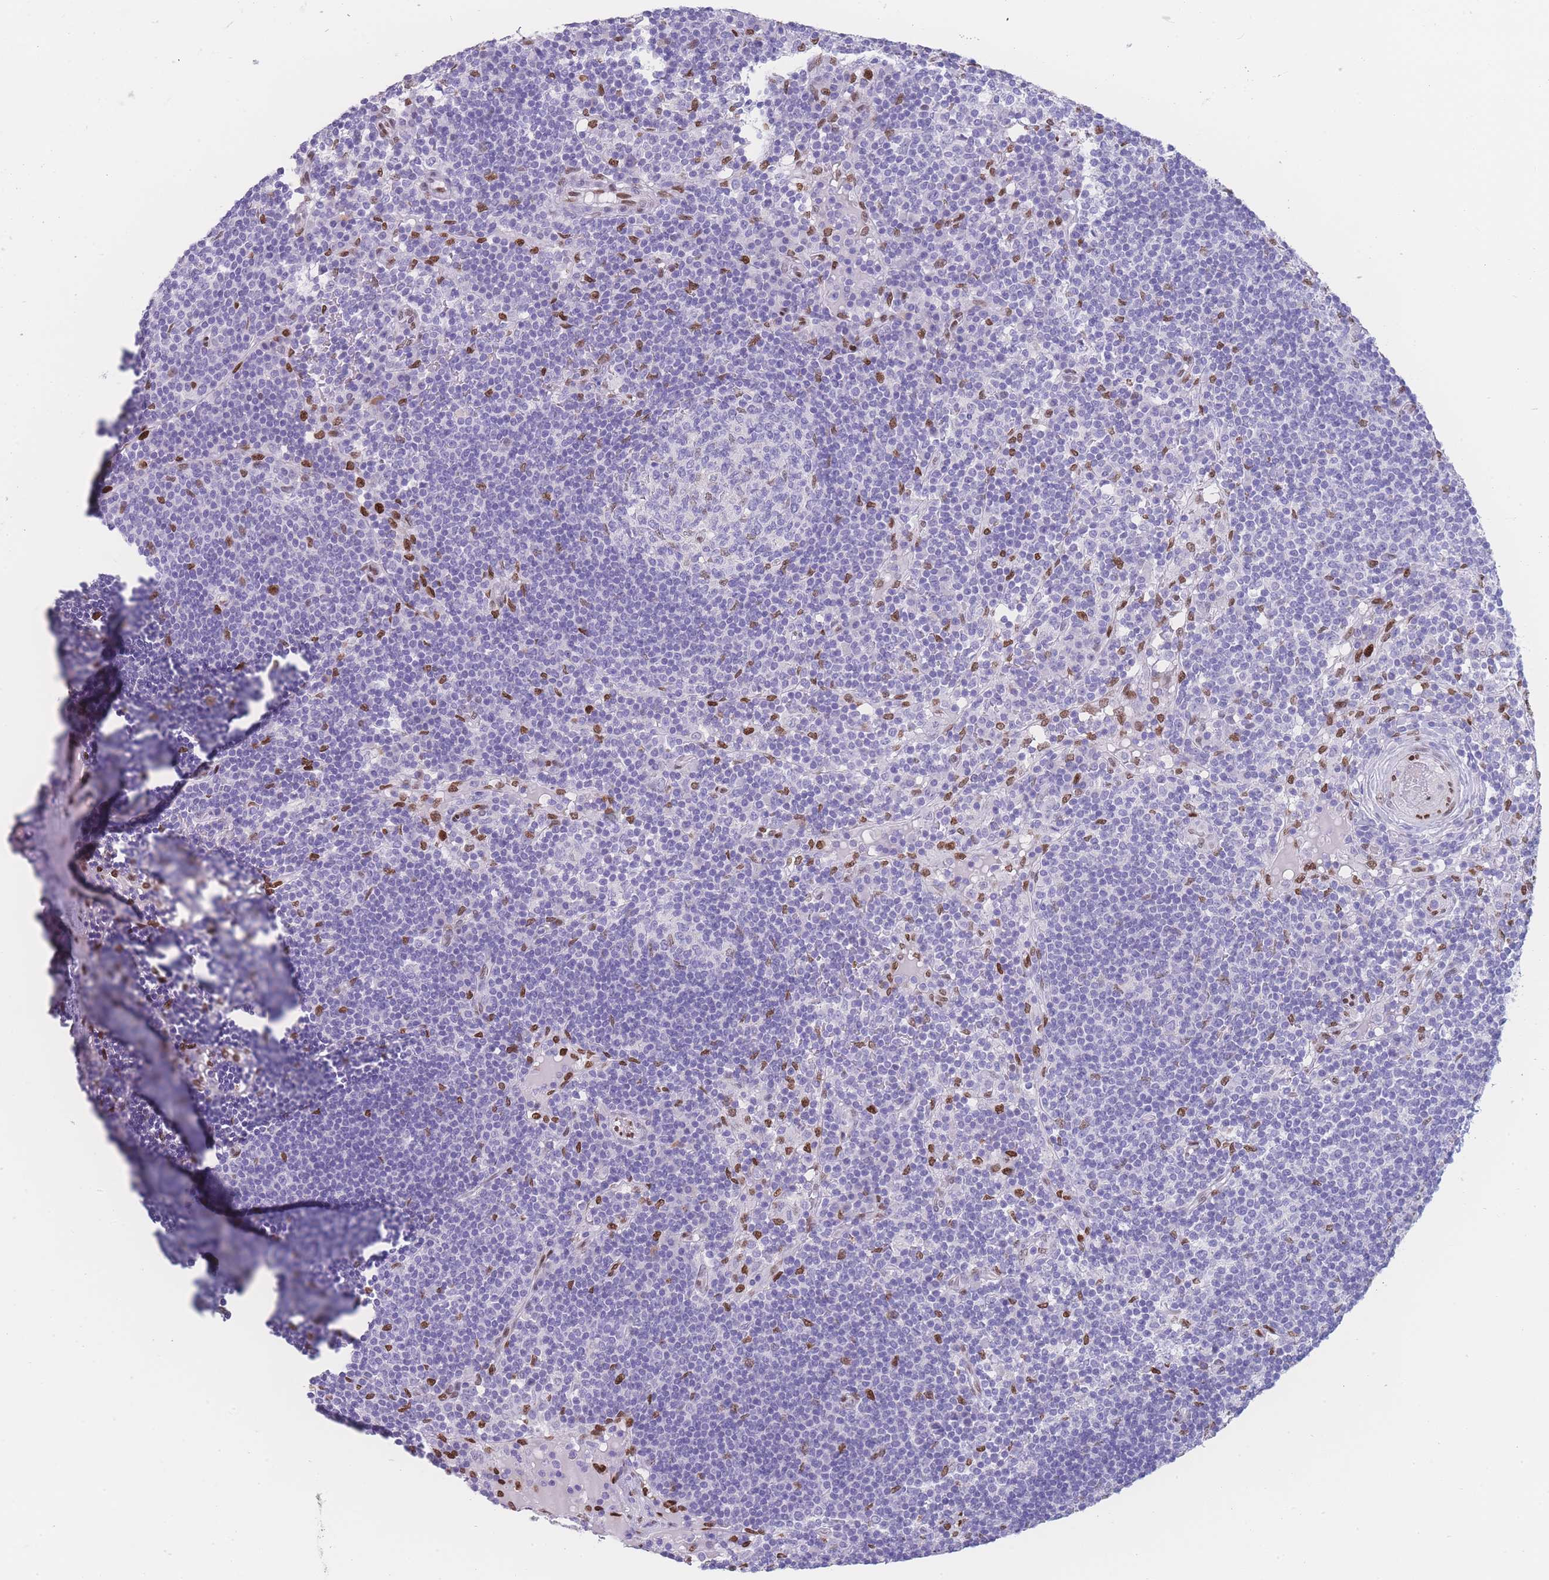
{"staining": {"intensity": "weak", "quantity": "<25%", "location": "nuclear"}, "tissue": "lymph node", "cell_type": "Germinal center cells", "image_type": "normal", "snomed": [{"axis": "morphology", "description": "Normal tissue, NOS"}, {"axis": "topography", "description": "Lymph node"}], "caption": "High power microscopy photomicrograph of an immunohistochemistry (IHC) micrograph of benign lymph node, revealing no significant staining in germinal center cells.", "gene": "PSMB5", "patient": {"sex": "male", "age": 53}}